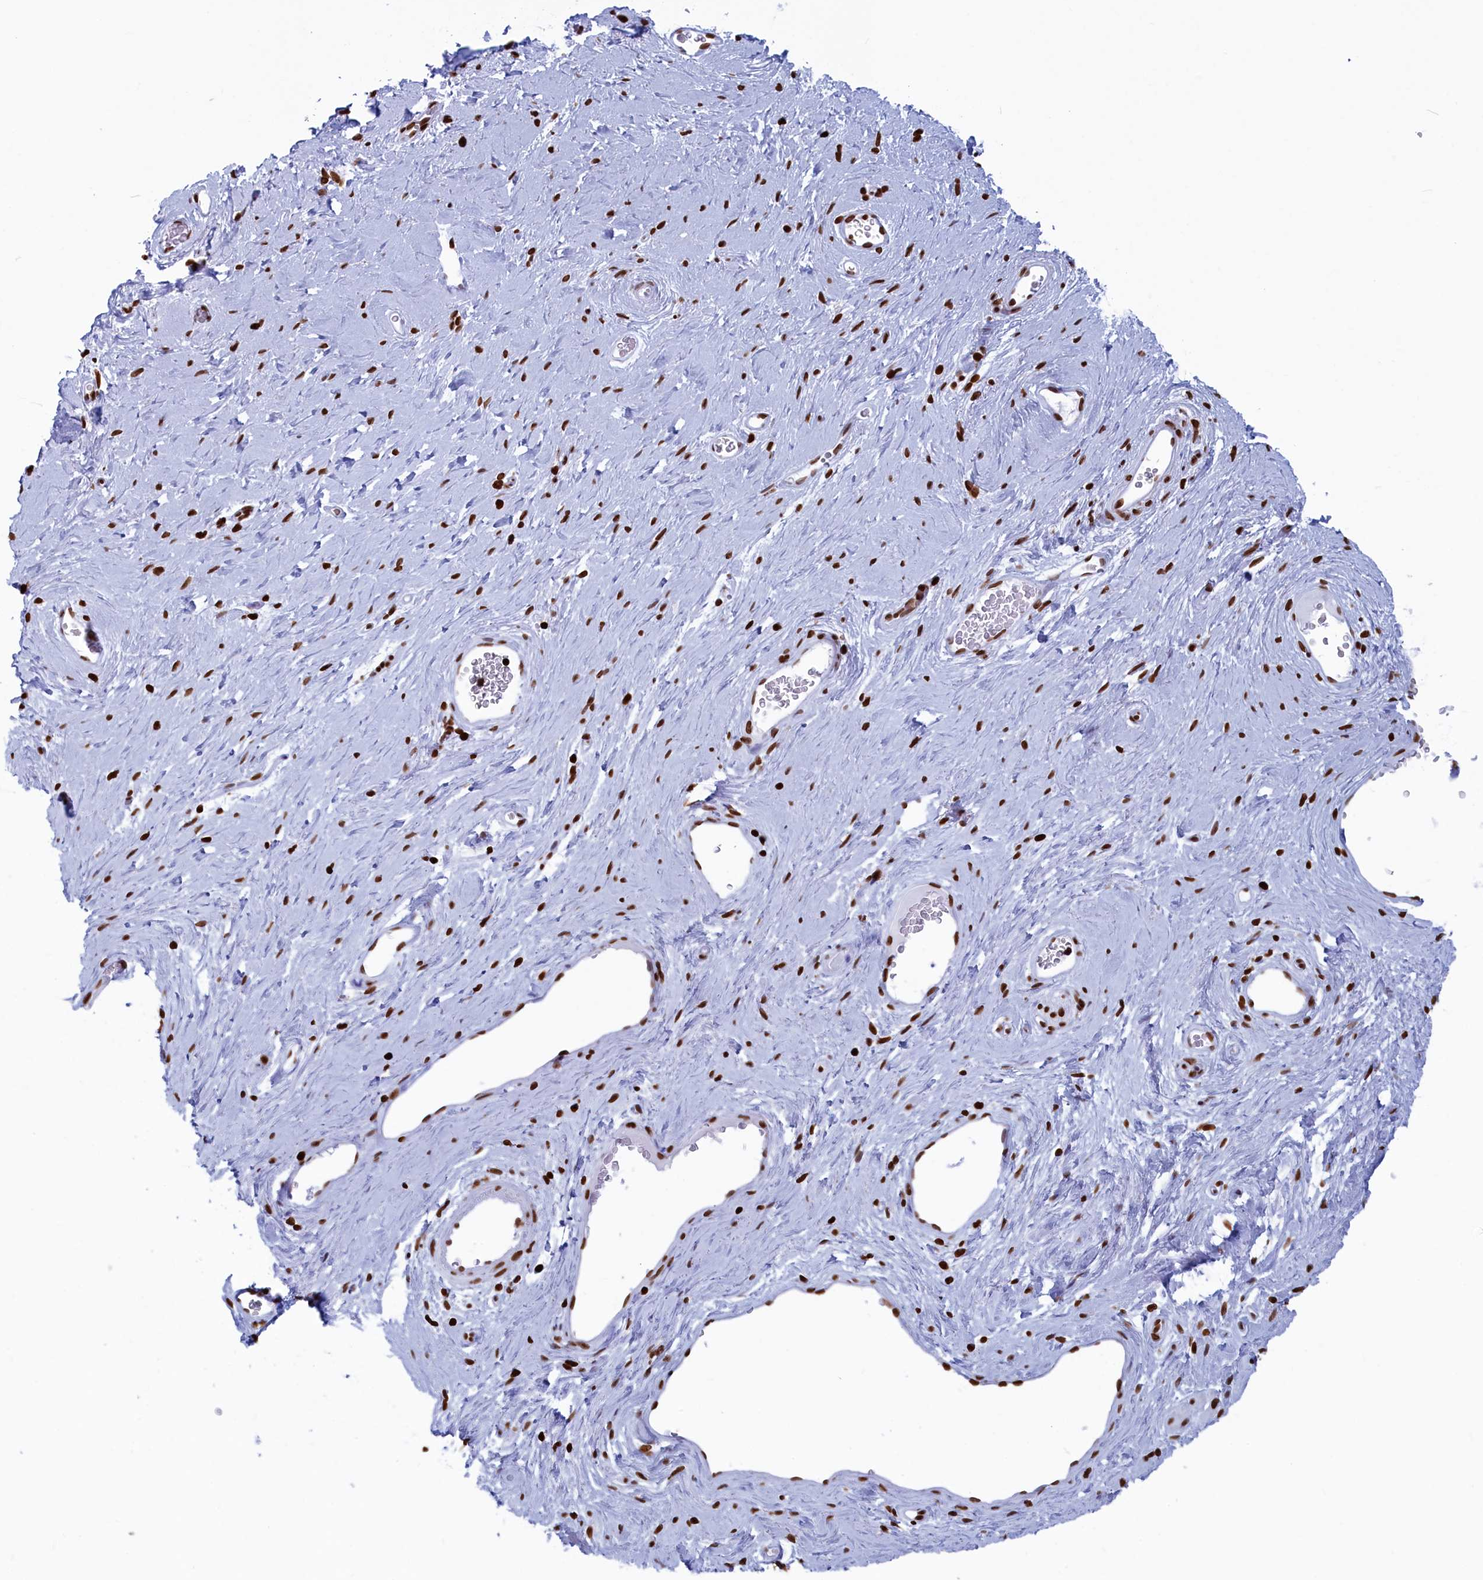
{"staining": {"intensity": "moderate", "quantity": ">75%", "location": "nuclear"}, "tissue": "adipose tissue", "cell_type": "Adipocytes", "image_type": "normal", "snomed": [{"axis": "morphology", "description": "Normal tissue, NOS"}, {"axis": "morphology", "description": "Adenocarcinoma, NOS"}, {"axis": "topography", "description": "Rectum"}, {"axis": "topography", "description": "Vagina"}, {"axis": "topography", "description": "Peripheral nerve tissue"}], "caption": "Immunohistochemical staining of normal human adipose tissue shows moderate nuclear protein positivity in approximately >75% of adipocytes. Nuclei are stained in blue.", "gene": "APOBEC3A", "patient": {"sex": "female", "age": 71}}